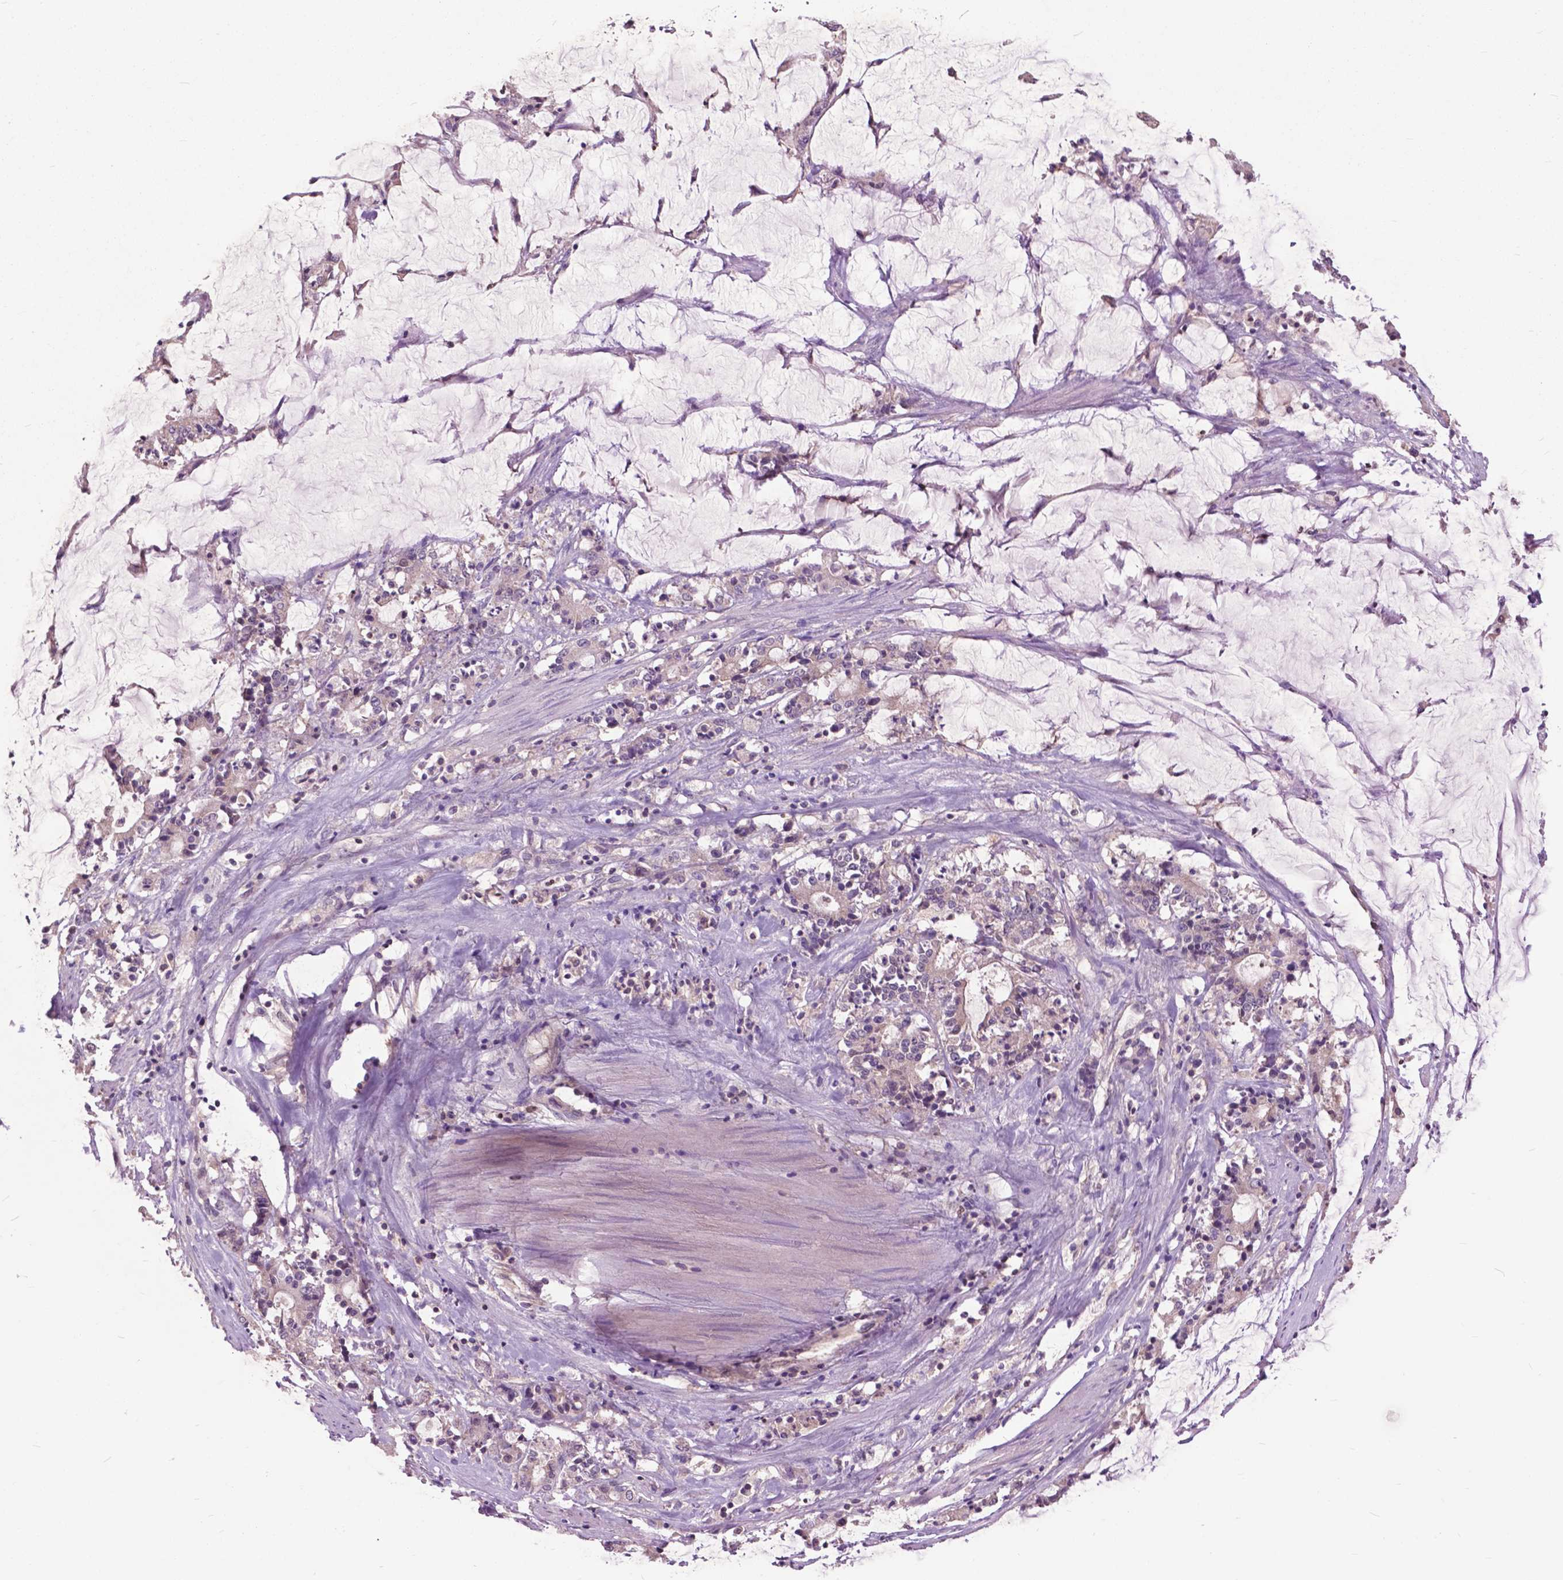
{"staining": {"intensity": "weak", "quantity": "25%-75%", "location": "cytoplasmic/membranous"}, "tissue": "stomach cancer", "cell_type": "Tumor cells", "image_type": "cancer", "snomed": [{"axis": "morphology", "description": "Adenocarcinoma, NOS"}, {"axis": "topography", "description": "Stomach, upper"}], "caption": "Stomach cancer stained for a protein reveals weak cytoplasmic/membranous positivity in tumor cells.", "gene": "ARAF", "patient": {"sex": "male", "age": 68}}